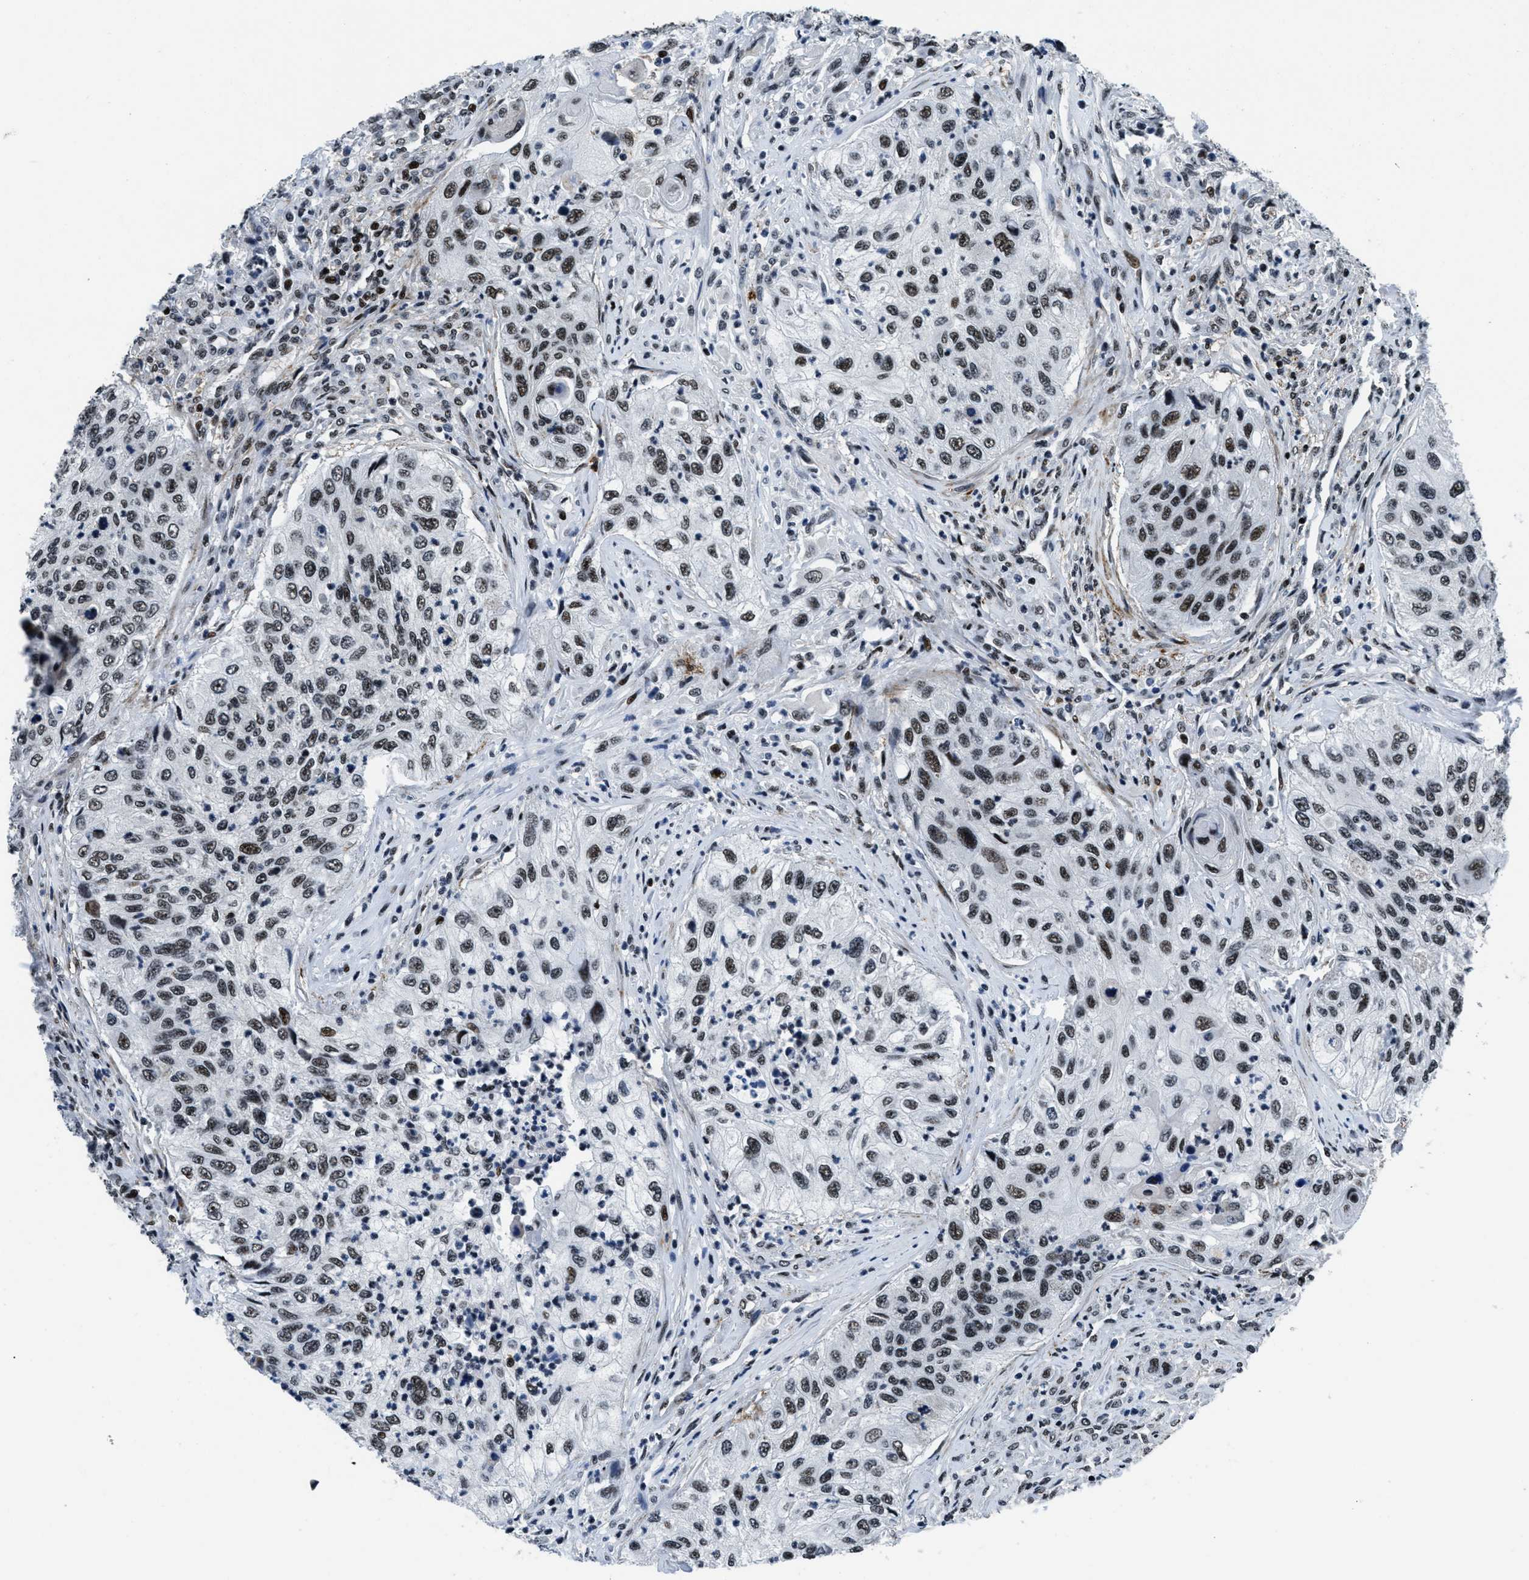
{"staining": {"intensity": "strong", "quantity": ">75%", "location": "nuclear"}, "tissue": "urothelial cancer", "cell_type": "Tumor cells", "image_type": "cancer", "snomed": [{"axis": "morphology", "description": "Urothelial carcinoma, High grade"}, {"axis": "topography", "description": "Urinary bladder"}], "caption": "Urothelial carcinoma (high-grade) stained with IHC shows strong nuclear staining in about >75% of tumor cells.", "gene": "SMARCB1", "patient": {"sex": "female", "age": 60}}